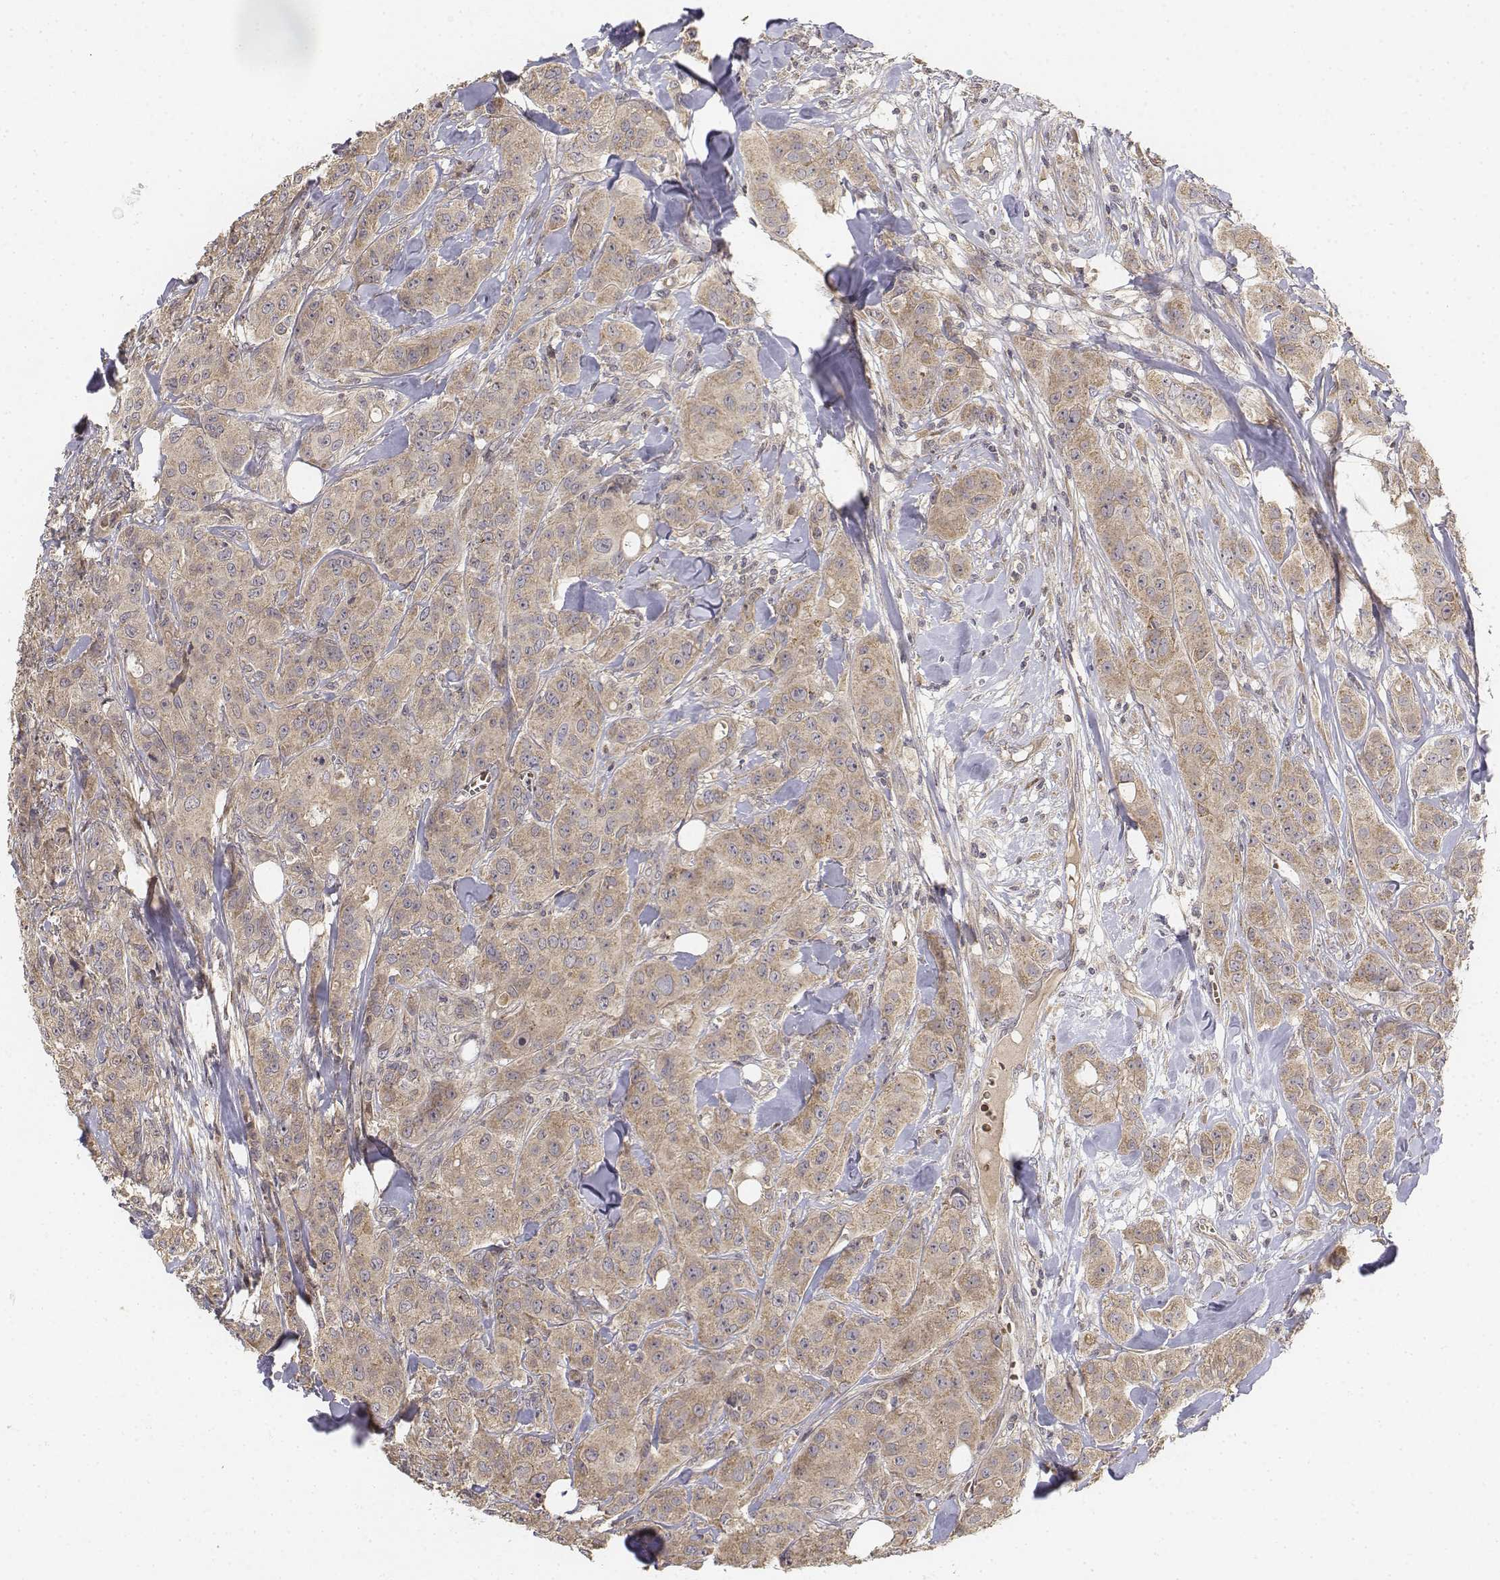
{"staining": {"intensity": "weak", "quantity": ">75%", "location": "cytoplasmic/membranous"}, "tissue": "breast cancer", "cell_type": "Tumor cells", "image_type": "cancer", "snomed": [{"axis": "morphology", "description": "Duct carcinoma"}, {"axis": "topography", "description": "Breast"}], "caption": "About >75% of tumor cells in breast cancer (invasive ductal carcinoma) exhibit weak cytoplasmic/membranous protein expression as visualized by brown immunohistochemical staining.", "gene": "FBXO21", "patient": {"sex": "female", "age": 43}}